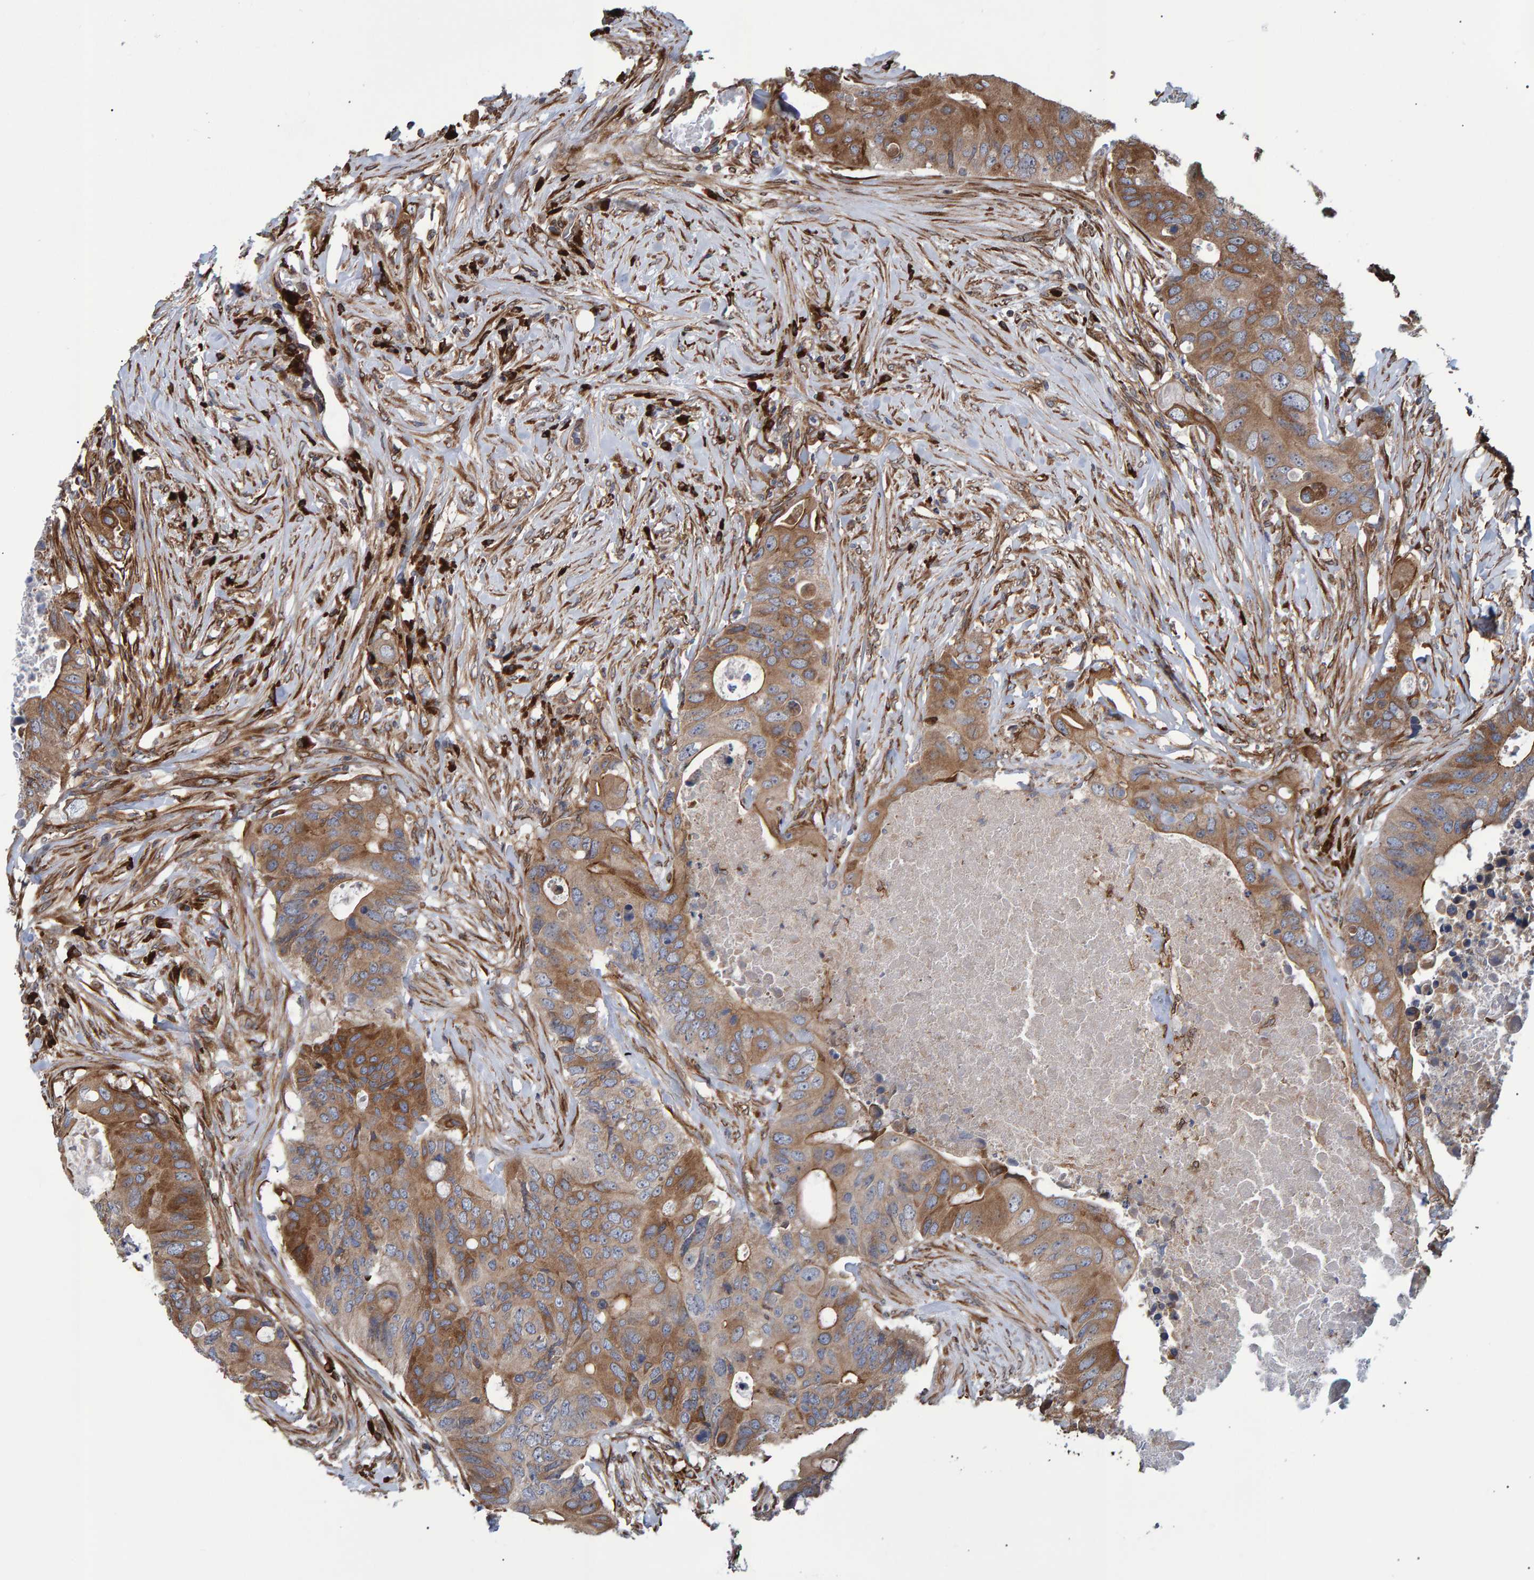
{"staining": {"intensity": "moderate", "quantity": ">75%", "location": "cytoplasmic/membranous"}, "tissue": "colorectal cancer", "cell_type": "Tumor cells", "image_type": "cancer", "snomed": [{"axis": "morphology", "description": "Adenocarcinoma, NOS"}, {"axis": "topography", "description": "Colon"}], "caption": "This micrograph displays immunohistochemistry staining of human adenocarcinoma (colorectal), with medium moderate cytoplasmic/membranous positivity in about >75% of tumor cells.", "gene": "FAM117A", "patient": {"sex": "male", "age": 71}}